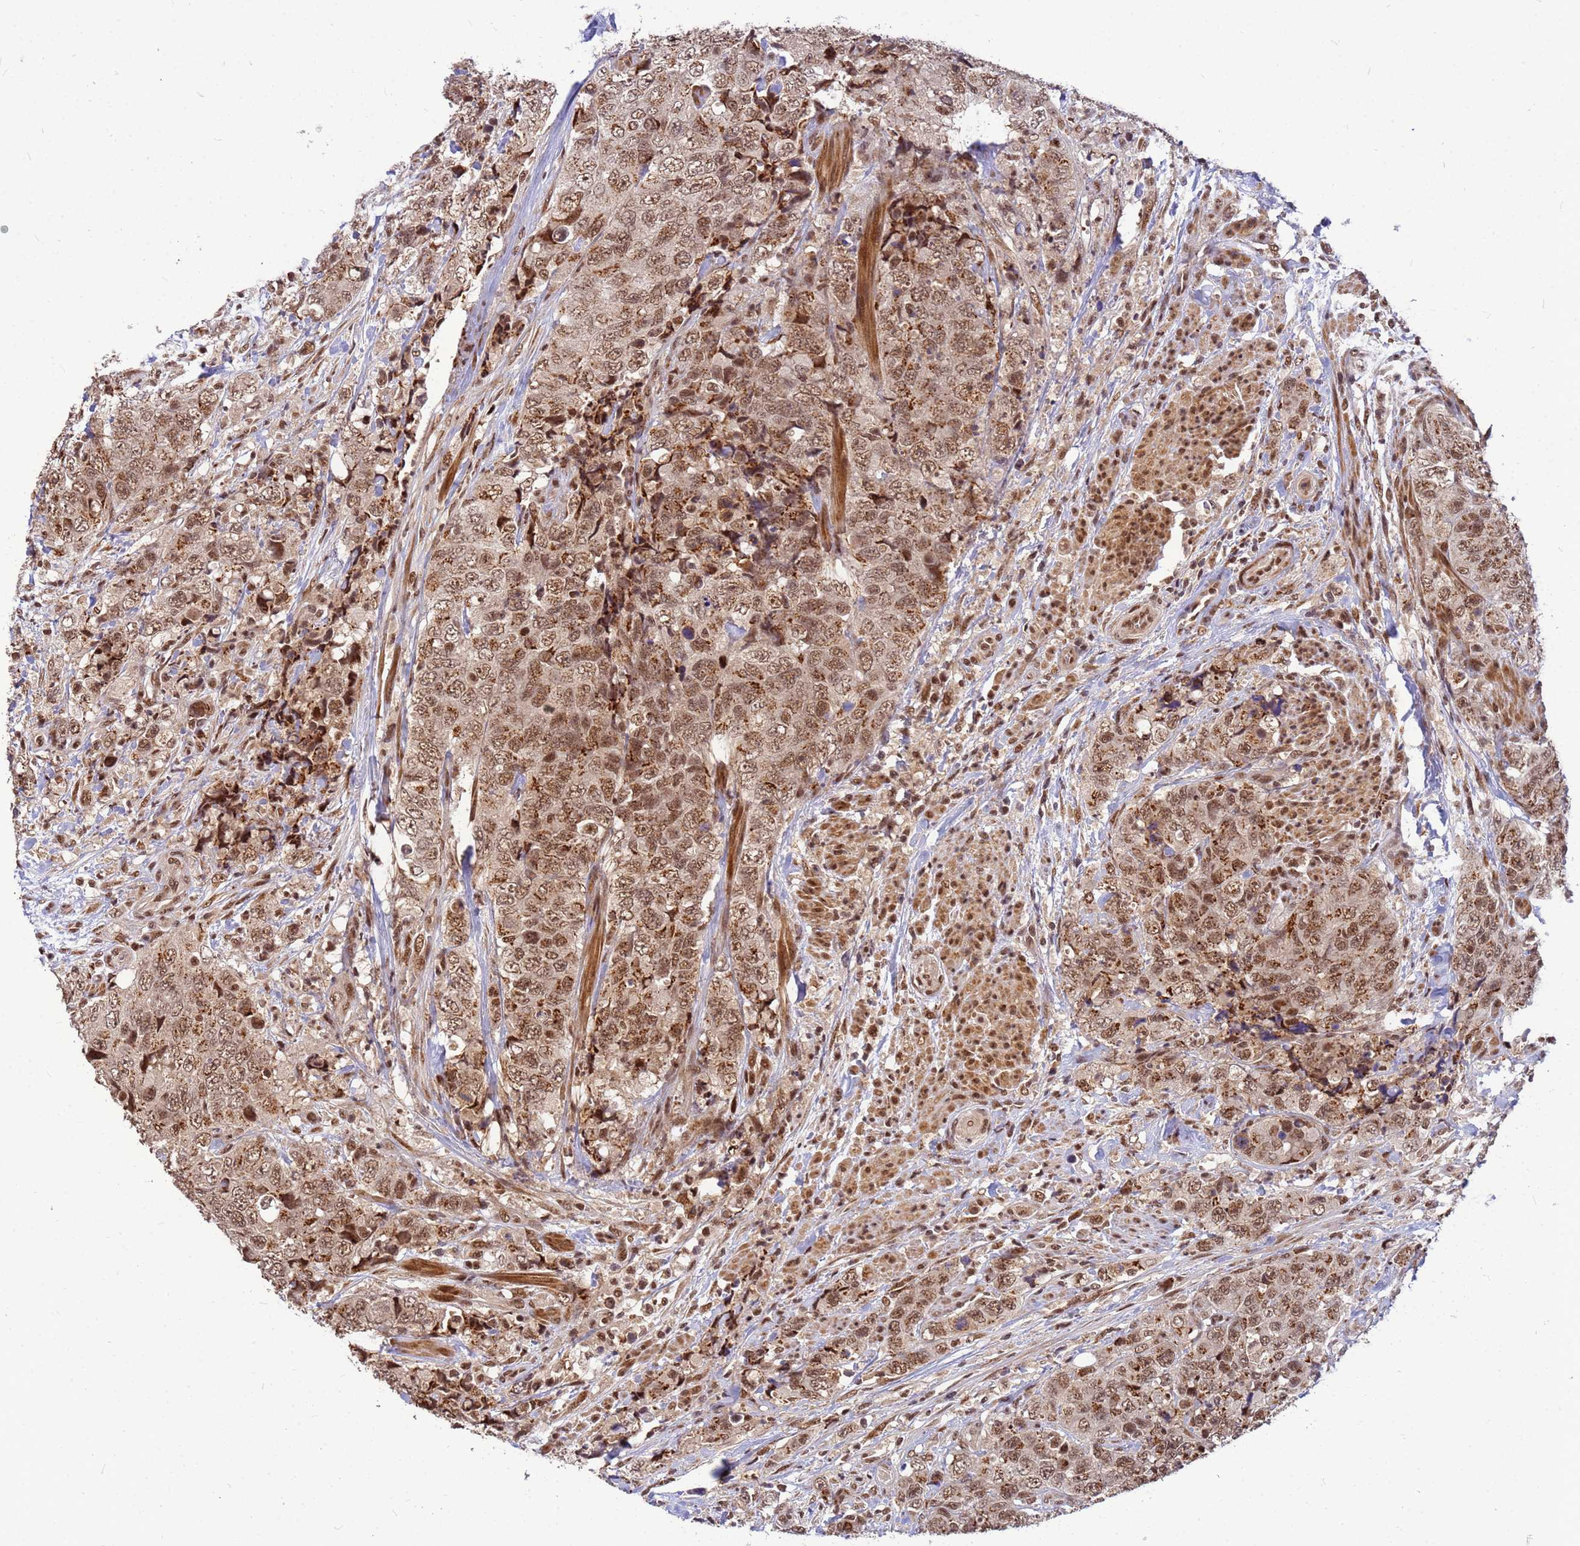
{"staining": {"intensity": "moderate", "quantity": ">75%", "location": "cytoplasmic/membranous,nuclear"}, "tissue": "urothelial cancer", "cell_type": "Tumor cells", "image_type": "cancer", "snomed": [{"axis": "morphology", "description": "Urothelial carcinoma, High grade"}, {"axis": "topography", "description": "Urinary bladder"}], "caption": "Urothelial cancer stained with DAB immunohistochemistry (IHC) displays medium levels of moderate cytoplasmic/membranous and nuclear expression in approximately >75% of tumor cells.", "gene": "NCBP2", "patient": {"sex": "female", "age": 78}}